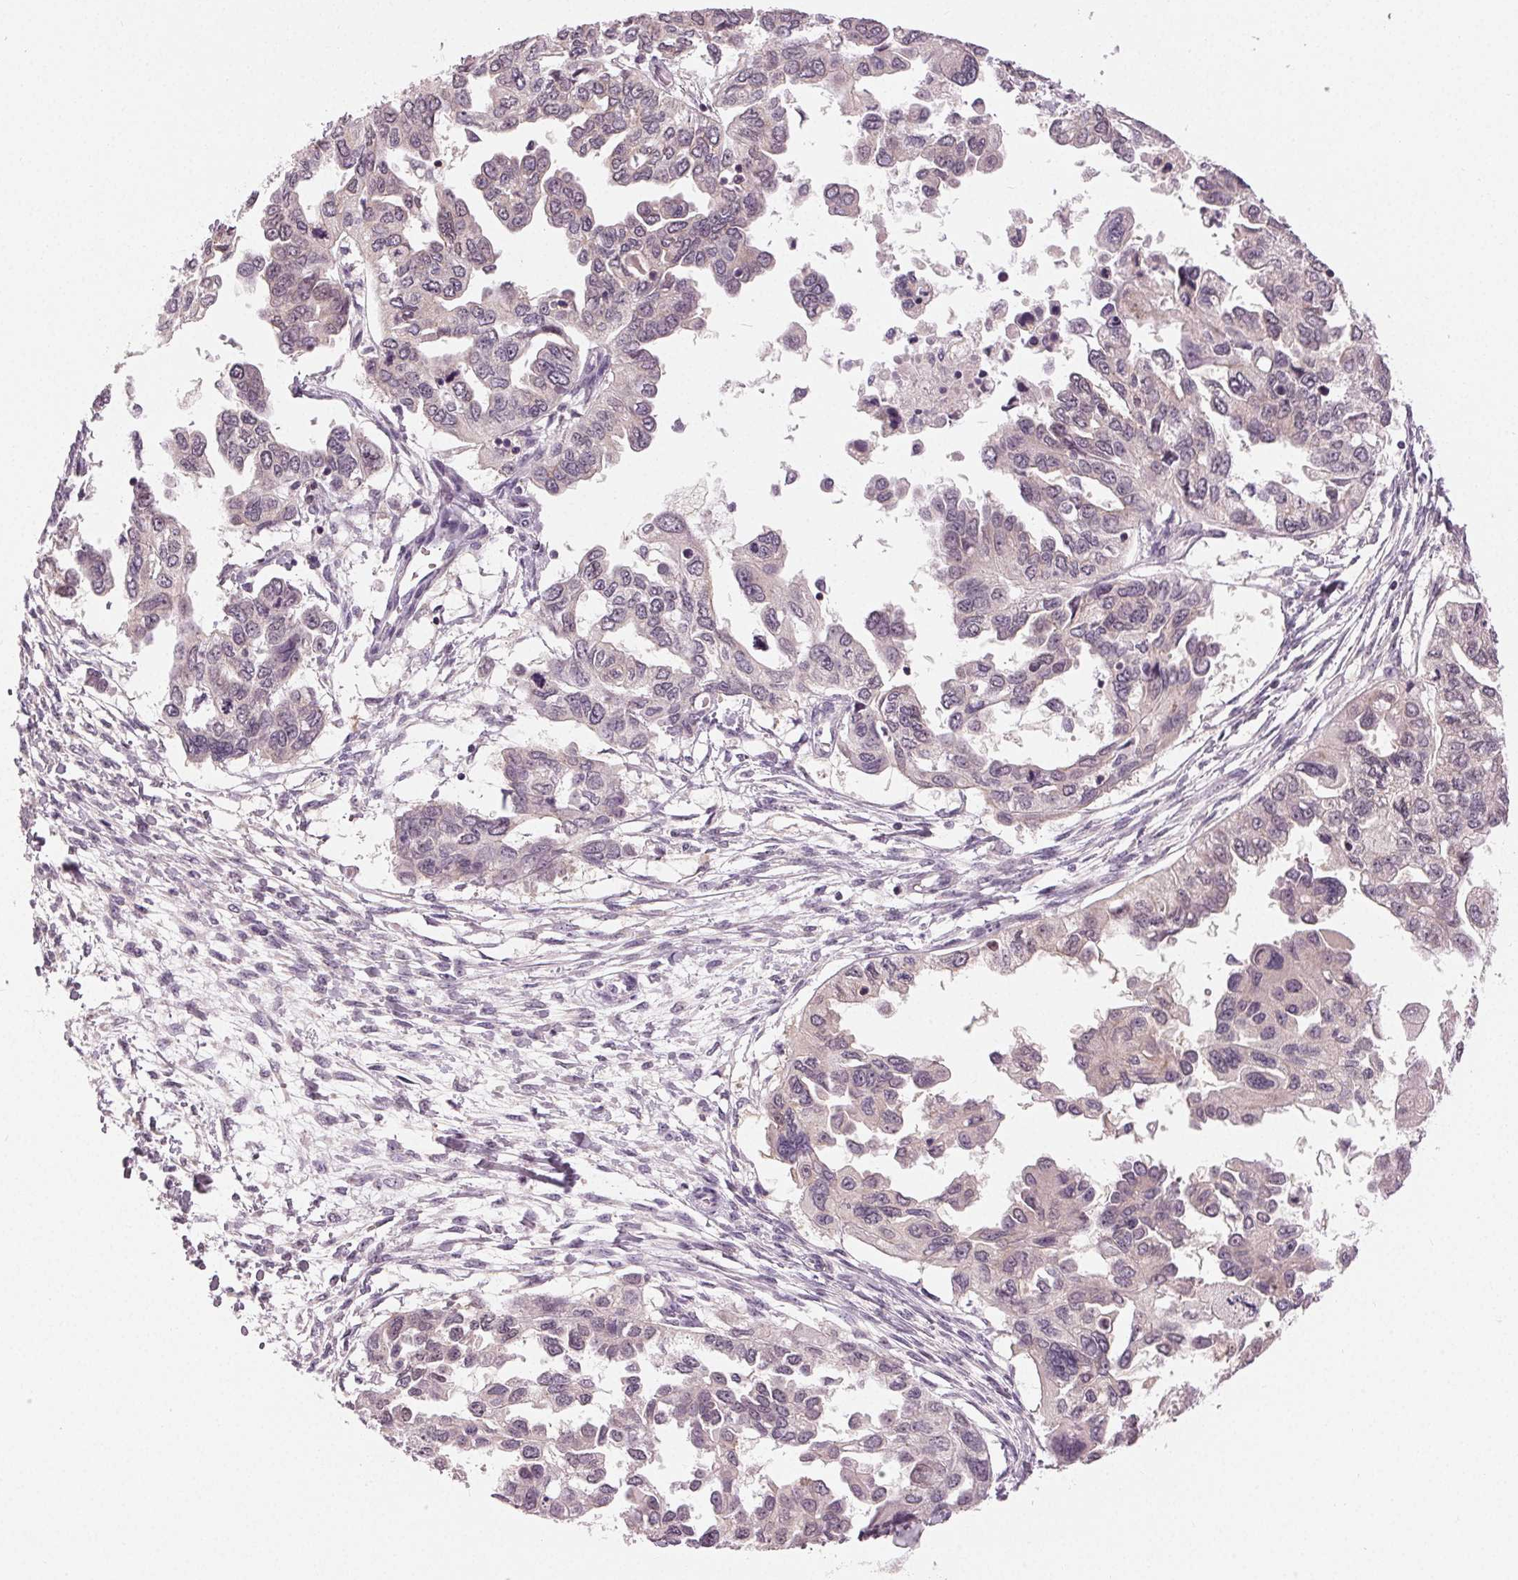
{"staining": {"intensity": "negative", "quantity": "none", "location": "none"}, "tissue": "ovarian cancer", "cell_type": "Tumor cells", "image_type": "cancer", "snomed": [{"axis": "morphology", "description": "Cystadenocarcinoma, serous, NOS"}, {"axis": "topography", "description": "Ovary"}], "caption": "DAB immunohistochemical staining of ovarian serous cystadenocarcinoma exhibits no significant expression in tumor cells. (Immunohistochemistry (ihc), brightfield microscopy, high magnification).", "gene": "ZNF605", "patient": {"sex": "female", "age": 53}}